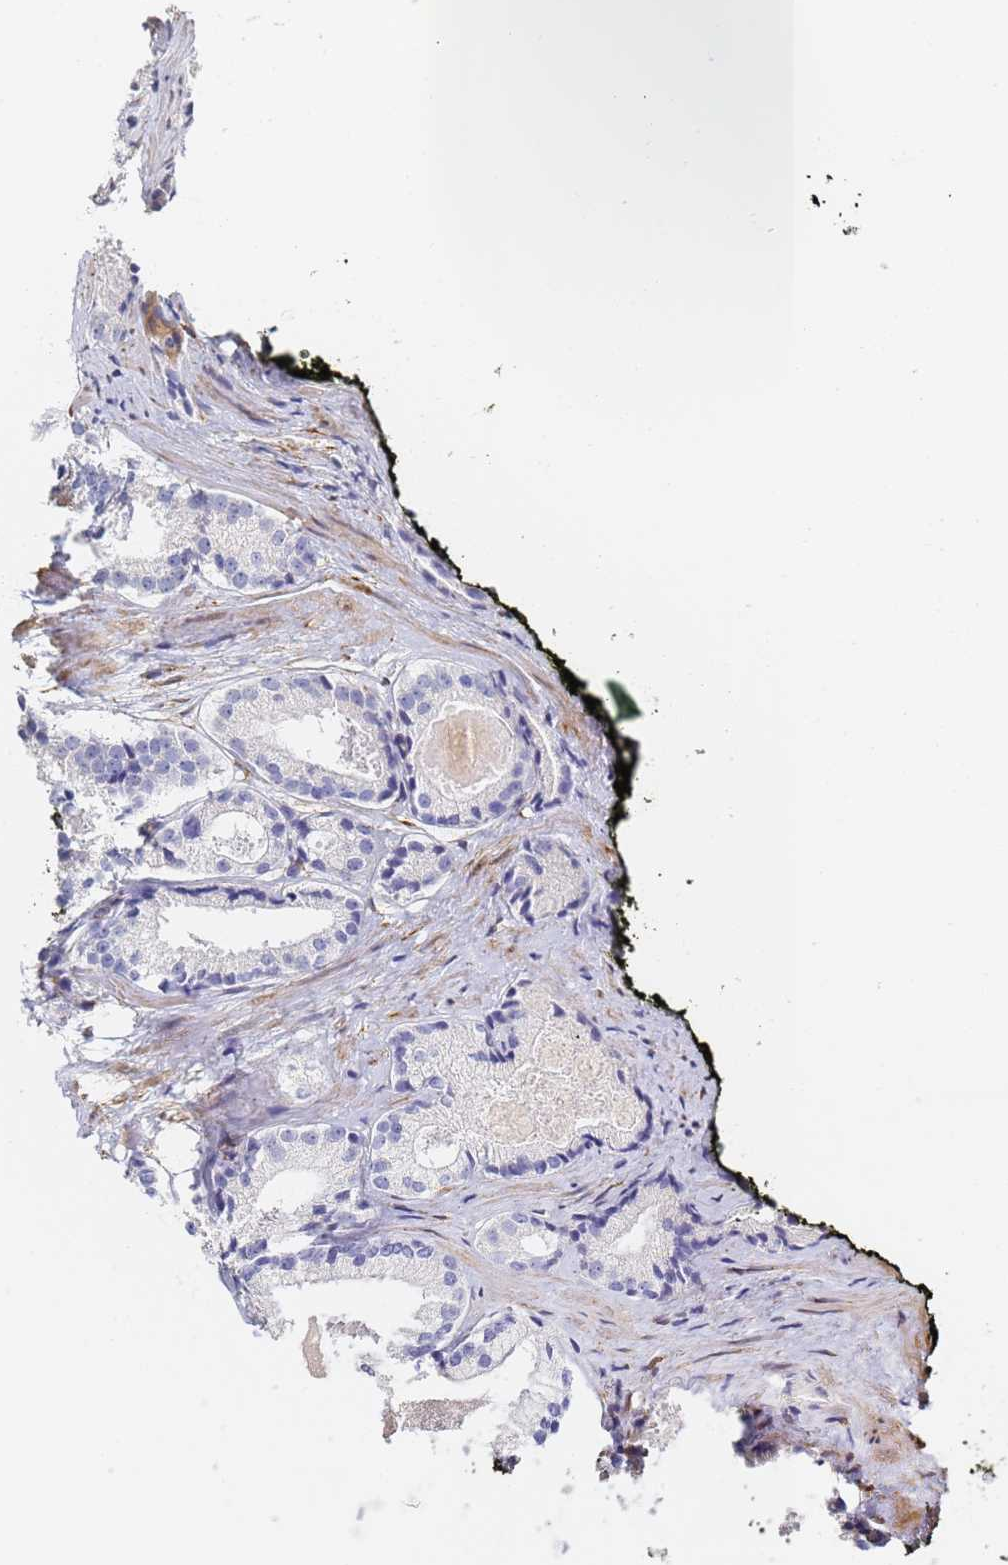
{"staining": {"intensity": "negative", "quantity": "none", "location": "none"}, "tissue": "prostate cancer", "cell_type": "Tumor cells", "image_type": "cancer", "snomed": [{"axis": "morphology", "description": "Adenocarcinoma, Low grade"}, {"axis": "topography", "description": "Prostate"}], "caption": "Image shows no protein staining in tumor cells of prostate cancer tissue.", "gene": "GDAP2", "patient": {"sex": "male", "age": 57}}